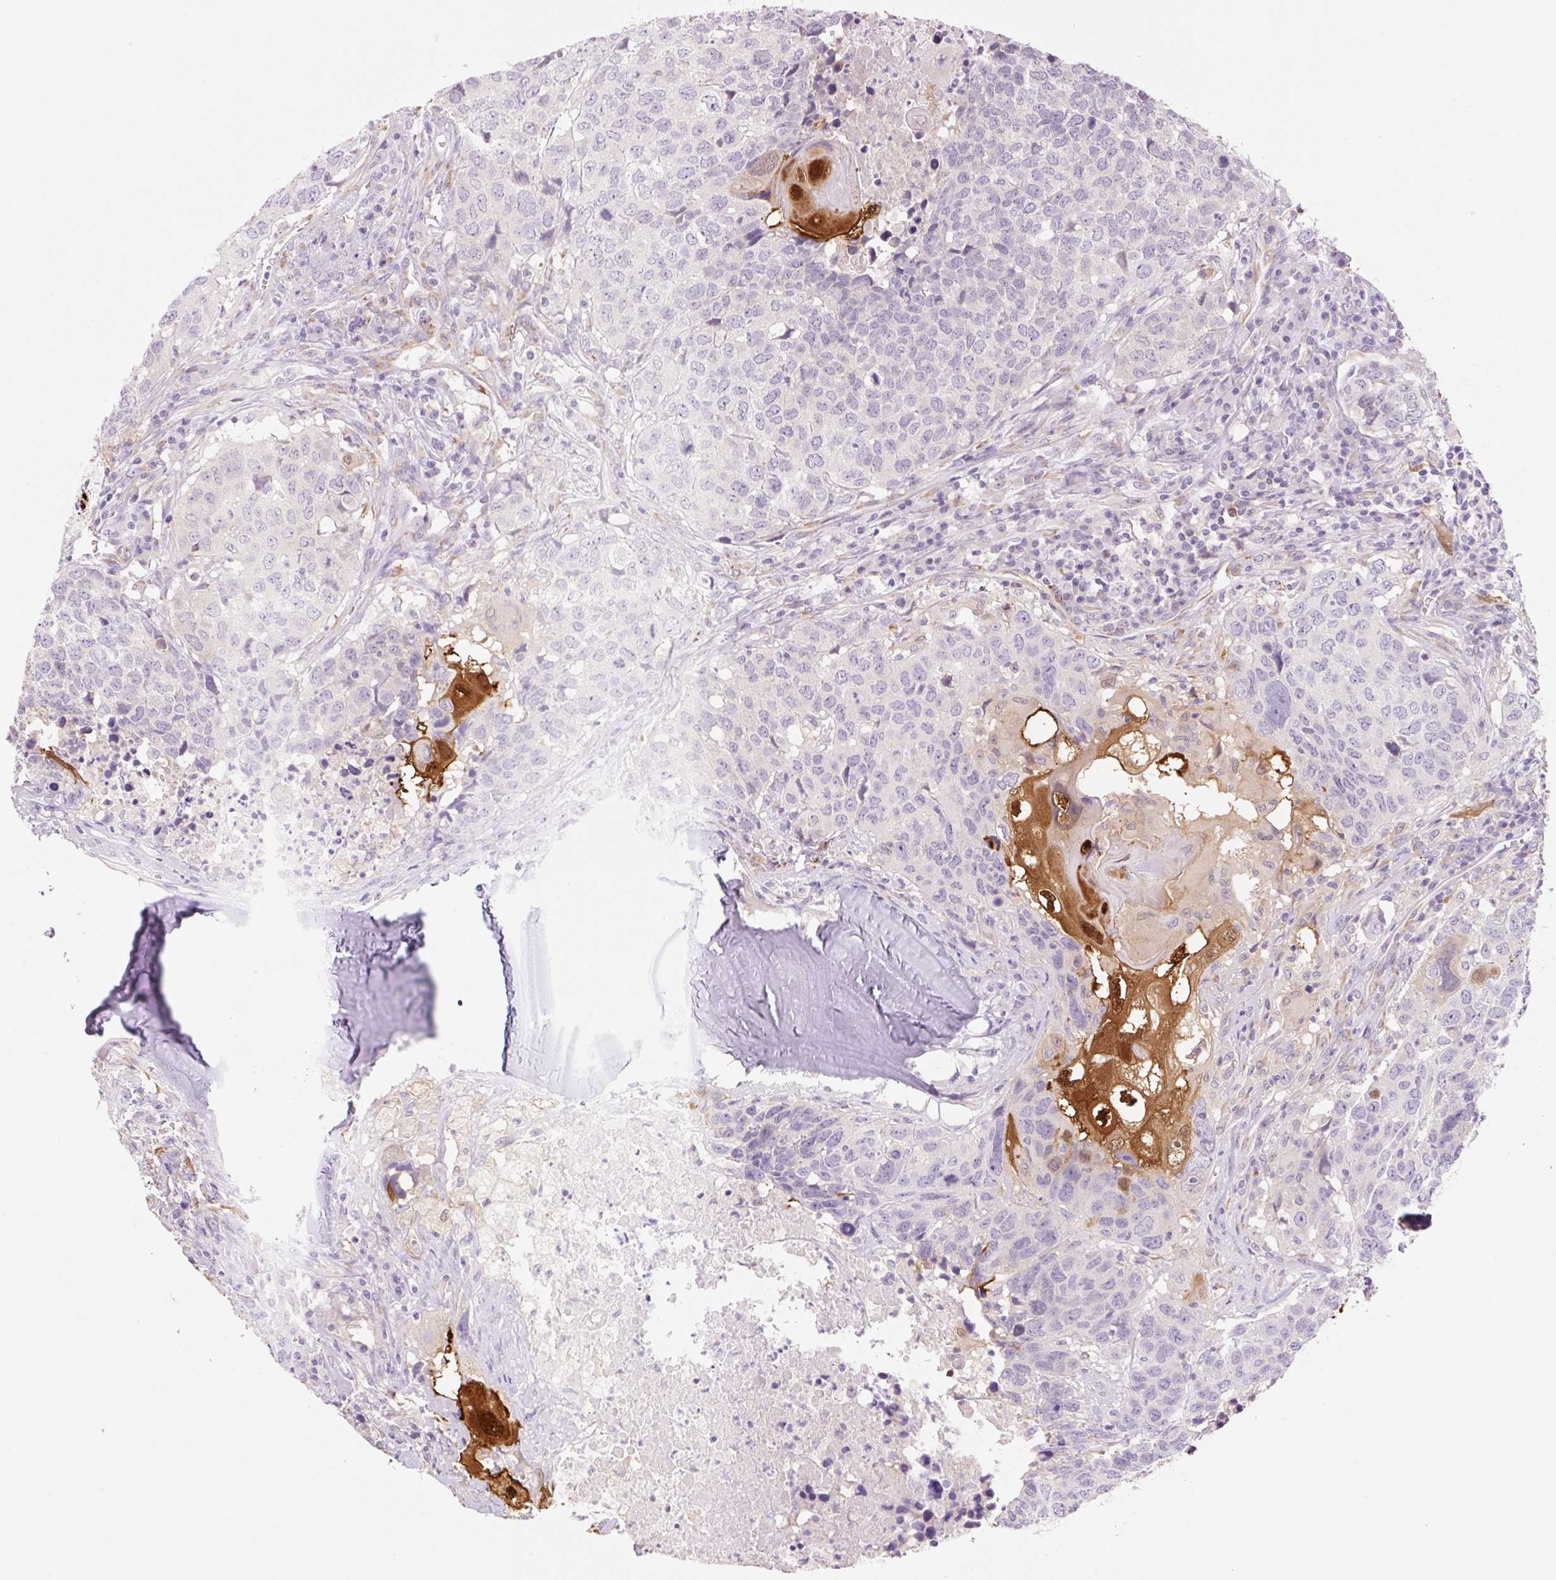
{"staining": {"intensity": "negative", "quantity": "none", "location": "none"}, "tissue": "head and neck cancer", "cell_type": "Tumor cells", "image_type": "cancer", "snomed": [{"axis": "morphology", "description": "Normal tissue, NOS"}, {"axis": "morphology", "description": "Squamous cell carcinoma, NOS"}, {"axis": "topography", "description": "Skeletal muscle"}, {"axis": "topography", "description": "Vascular tissue"}, {"axis": "topography", "description": "Peripheral nerve tissue"}, {"axis": "topography", "description": "Head-Neck"}], "caption": "Head and neck cancer (squamous cell carcinoma) was stained to show a protein in brown. There is no significant staining in tumor cells.", "gene": "FABP5", "patient": {"sex": "male", "age": 66}}